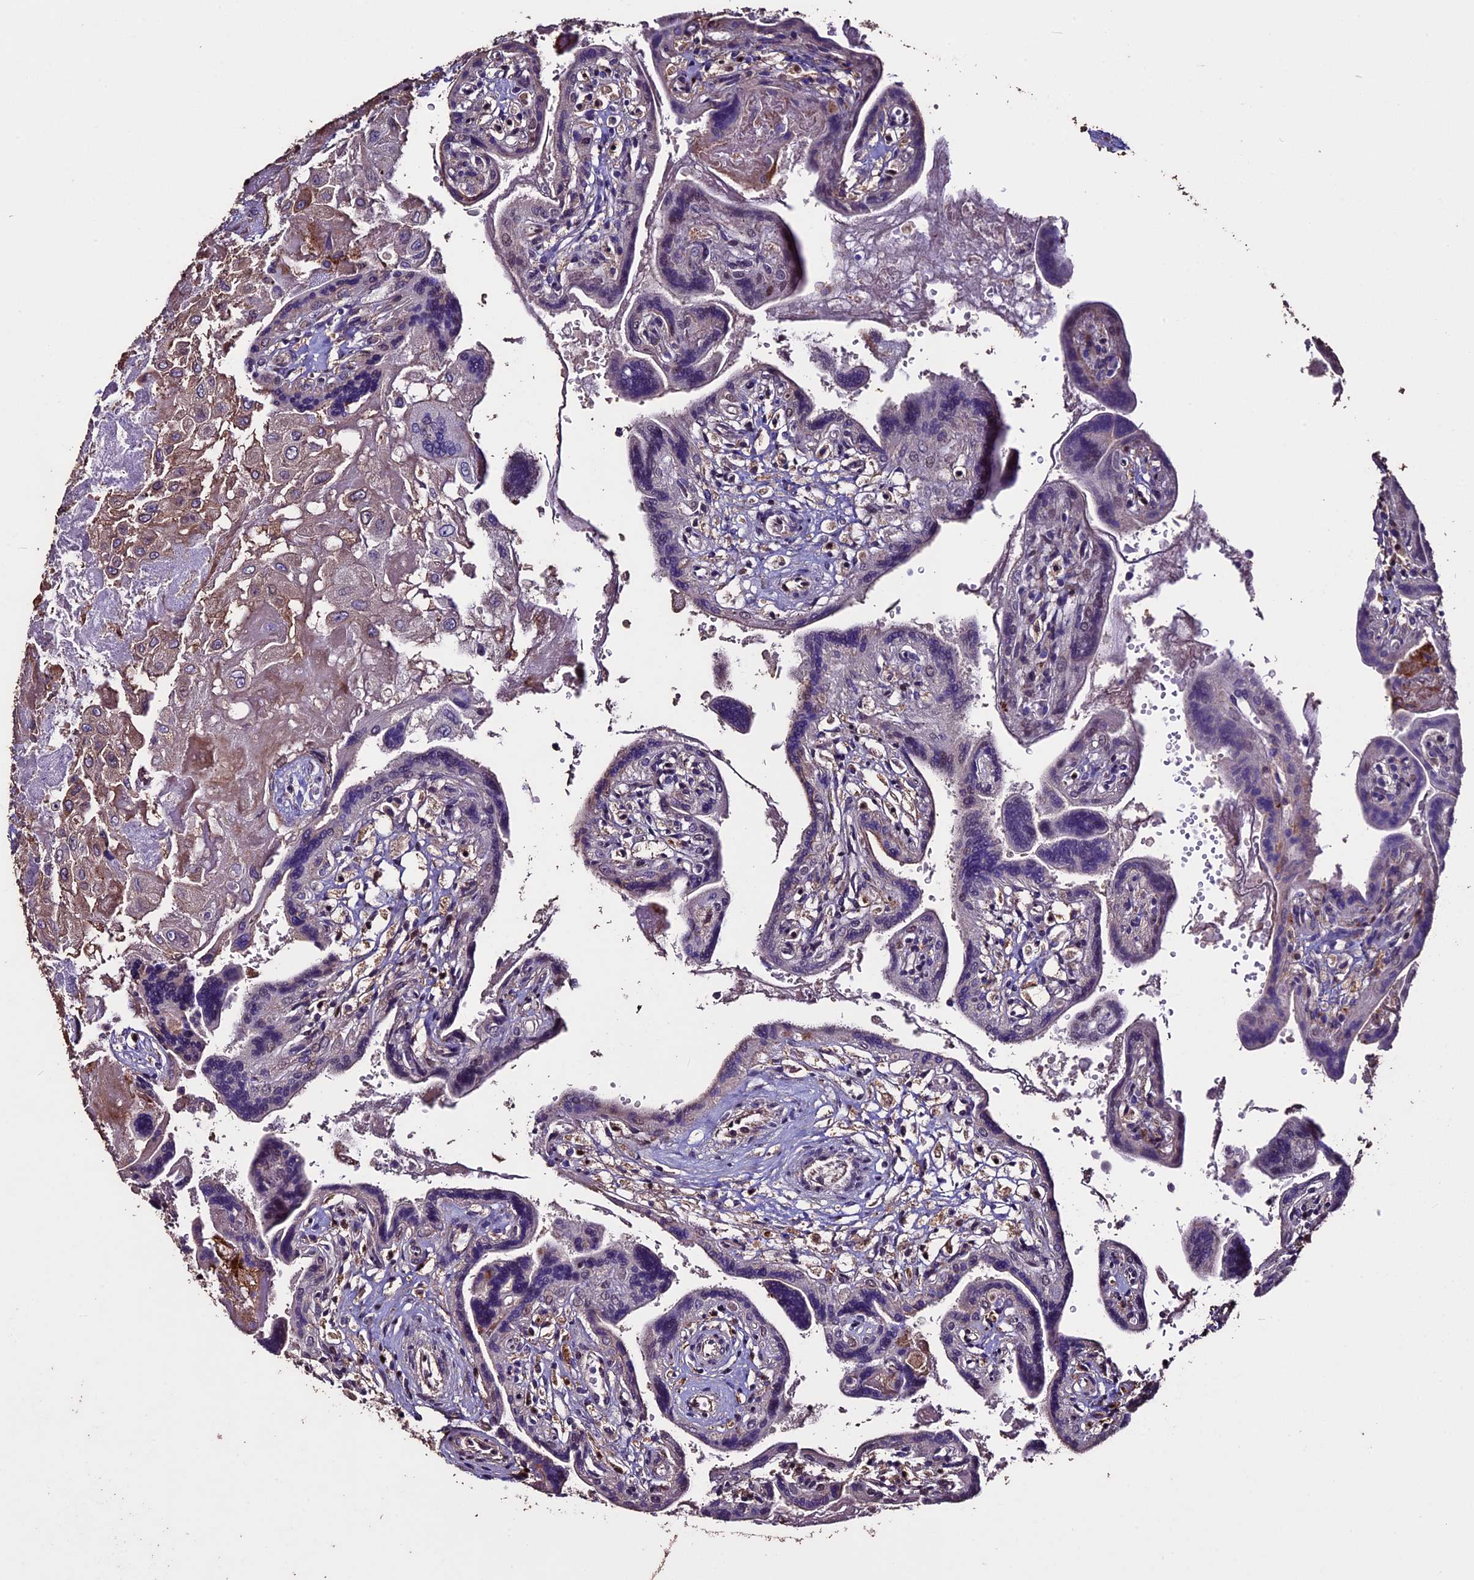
{"staining": {"intensity": "weak", "quantity": "<25%", "location": "cytoplasmic/membranous"}, "tissue": "placenta", "cell_type": "Trophoblastic cells", "image_type": "normal", "snomed": [{"axis": "morphology", "description": "Normal tissue, NOS"}, {"axis": "topography", "description": "Placenta"}], "caption": "Image shows no significant protein staining in trophoblastic cells of benign placenta. (DAB IHC, high magnification).", "gene": "USB1", "patient": {"sex": "female", "age": 37}}